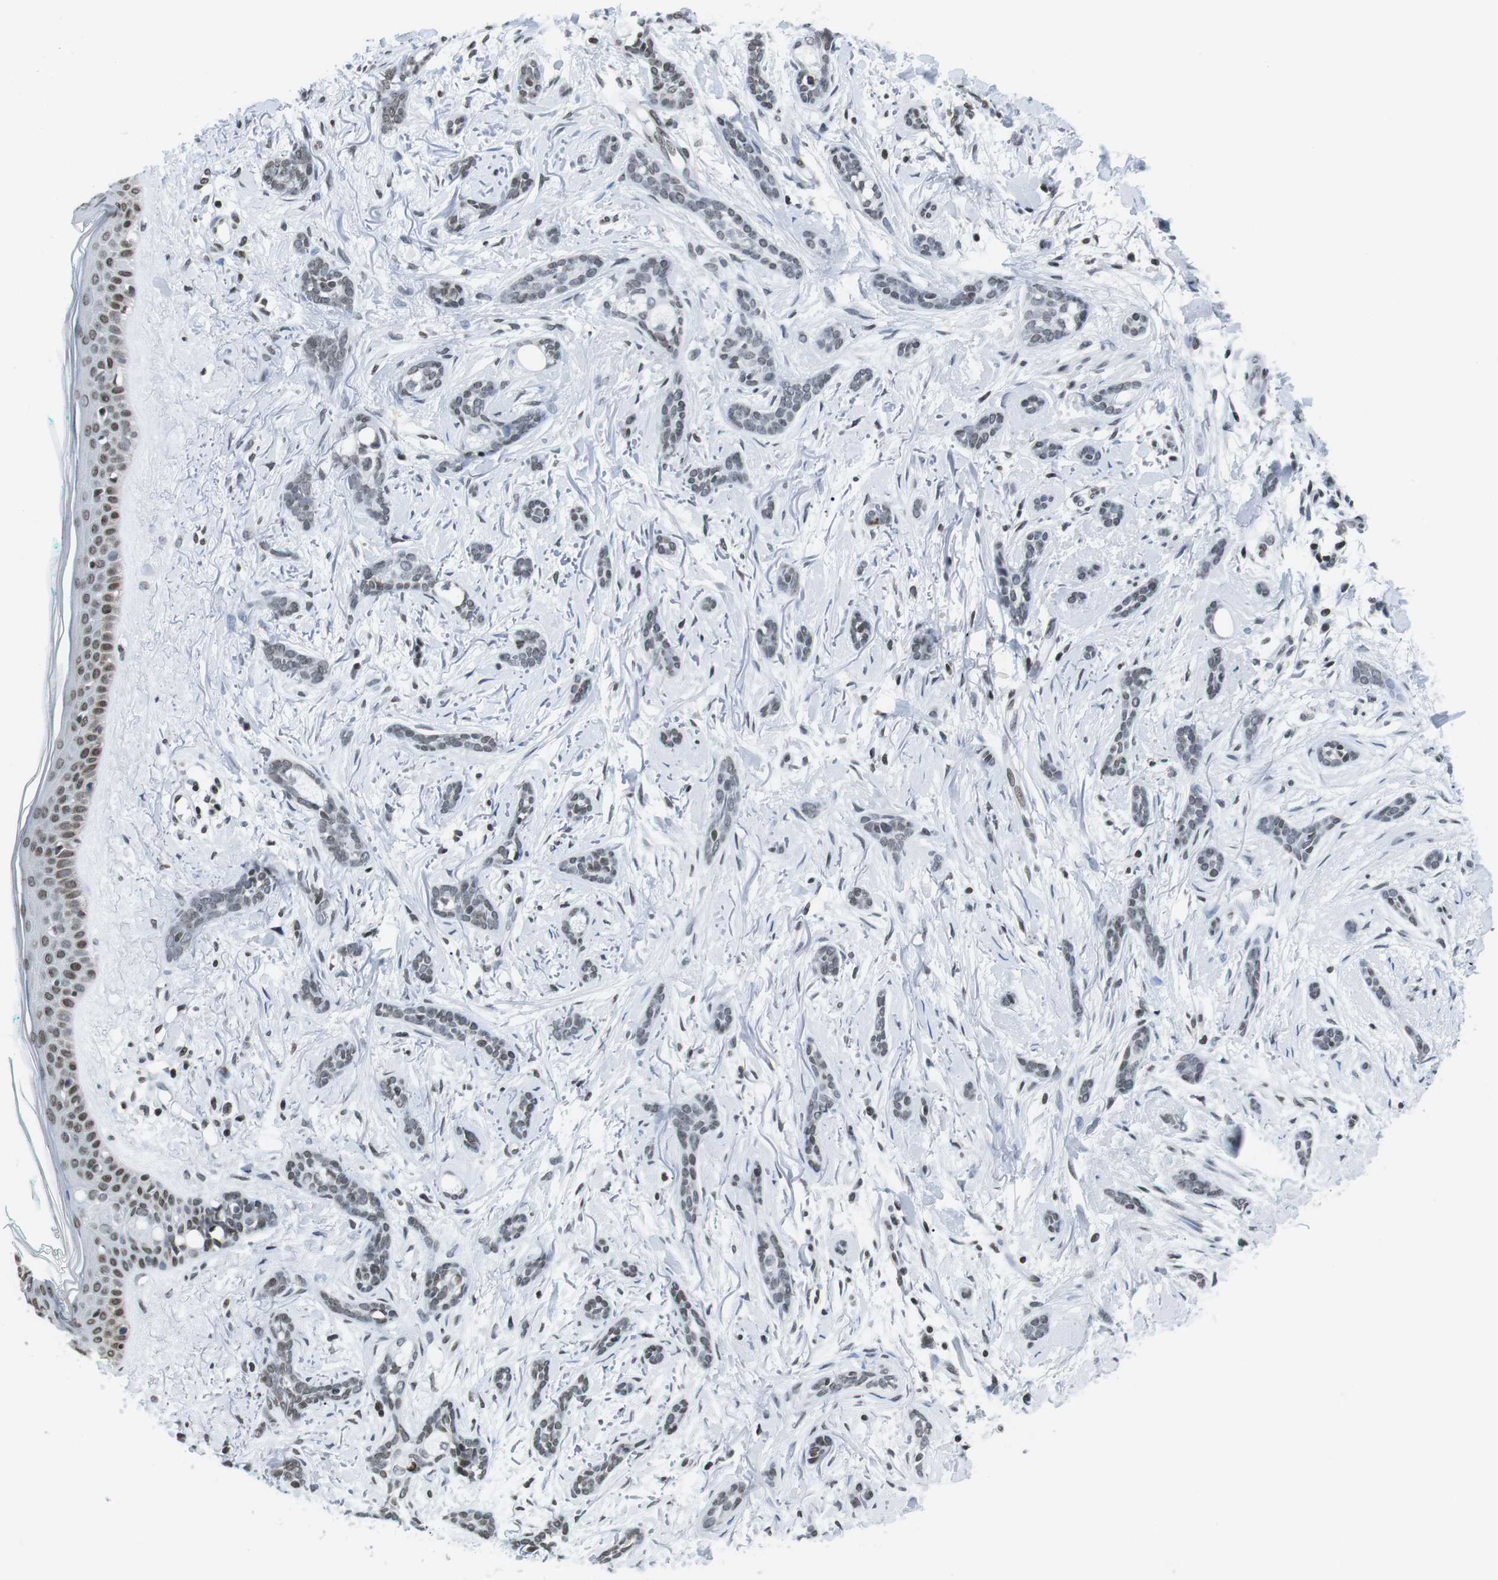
{"staining": {"intensity": "weak", "quantity": "<25%", "location": "nuclear"}, "tissue": "skin cancer", "cell_type": "Tumor cells", "image_type": "cancer", "snomed": [{"axis": "morphology", "description": "Basal cell carcinoma"}, {"axis": "morphology", "description": "Adnexal tumor, benign"}, {"axis": "topography", "description": "Skin"}], "caption": "High magnification brightfield microscopy of skin cancer (basal cell carcinoma) stained with DAB (3,3'-diaminobenzidine) (brown) and counterstained with hematoxylin (blue): tumor cells show no significant positivity. The staining was performed using DAB (3,3'-diaminobenzidine) to visualize the protein expression in brown, while the nuclei were stained in blue with hematoxylin (Magnification: 20x).", "gene": "E2F2", "patient": {"sex": "female", "age": 42}}